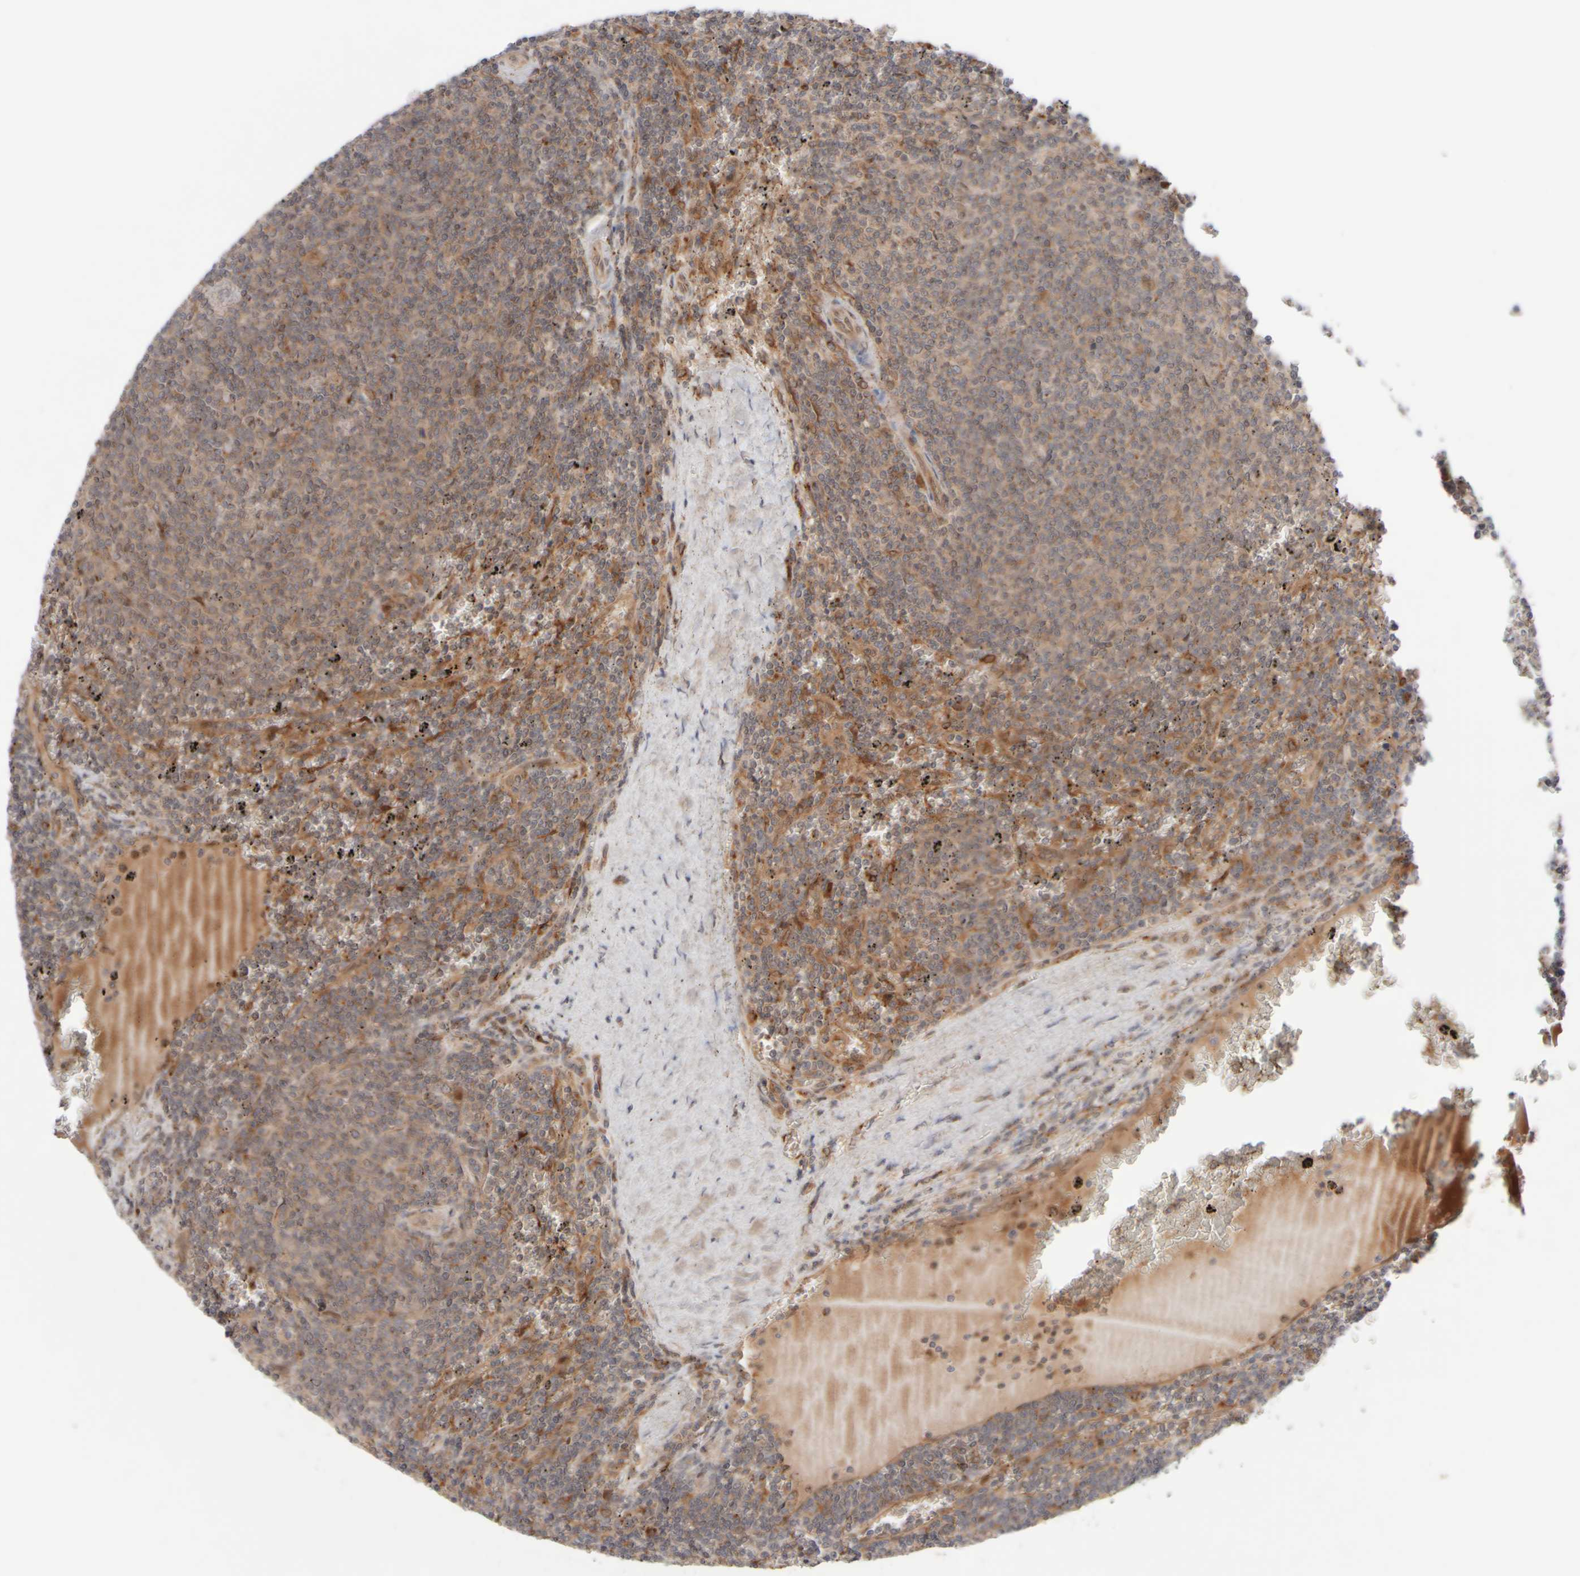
{"staining": {"intensity": "weak", "quantity": ">75%", "location": "cytoplasmic/membranous"}, "tissue": "lymphoma", "cell_type": "Tumor cells", "image_type": "cancer", "snomed": [{"axis": "morphology", "description": "Malignant lymphoma, non-Hodgkin's type, Low grade"}, {"axis": "topography", "description": "Spleen"}], "caption": "DAB (3,3'-diaminobenzidine) immunohistochemical staining of lymphoma displays weak cytoplasmic/membranous protein staining in about >75% of tumor cells.", "gene": "GCN1", "patient": {"sex": "female", "age": 50}}